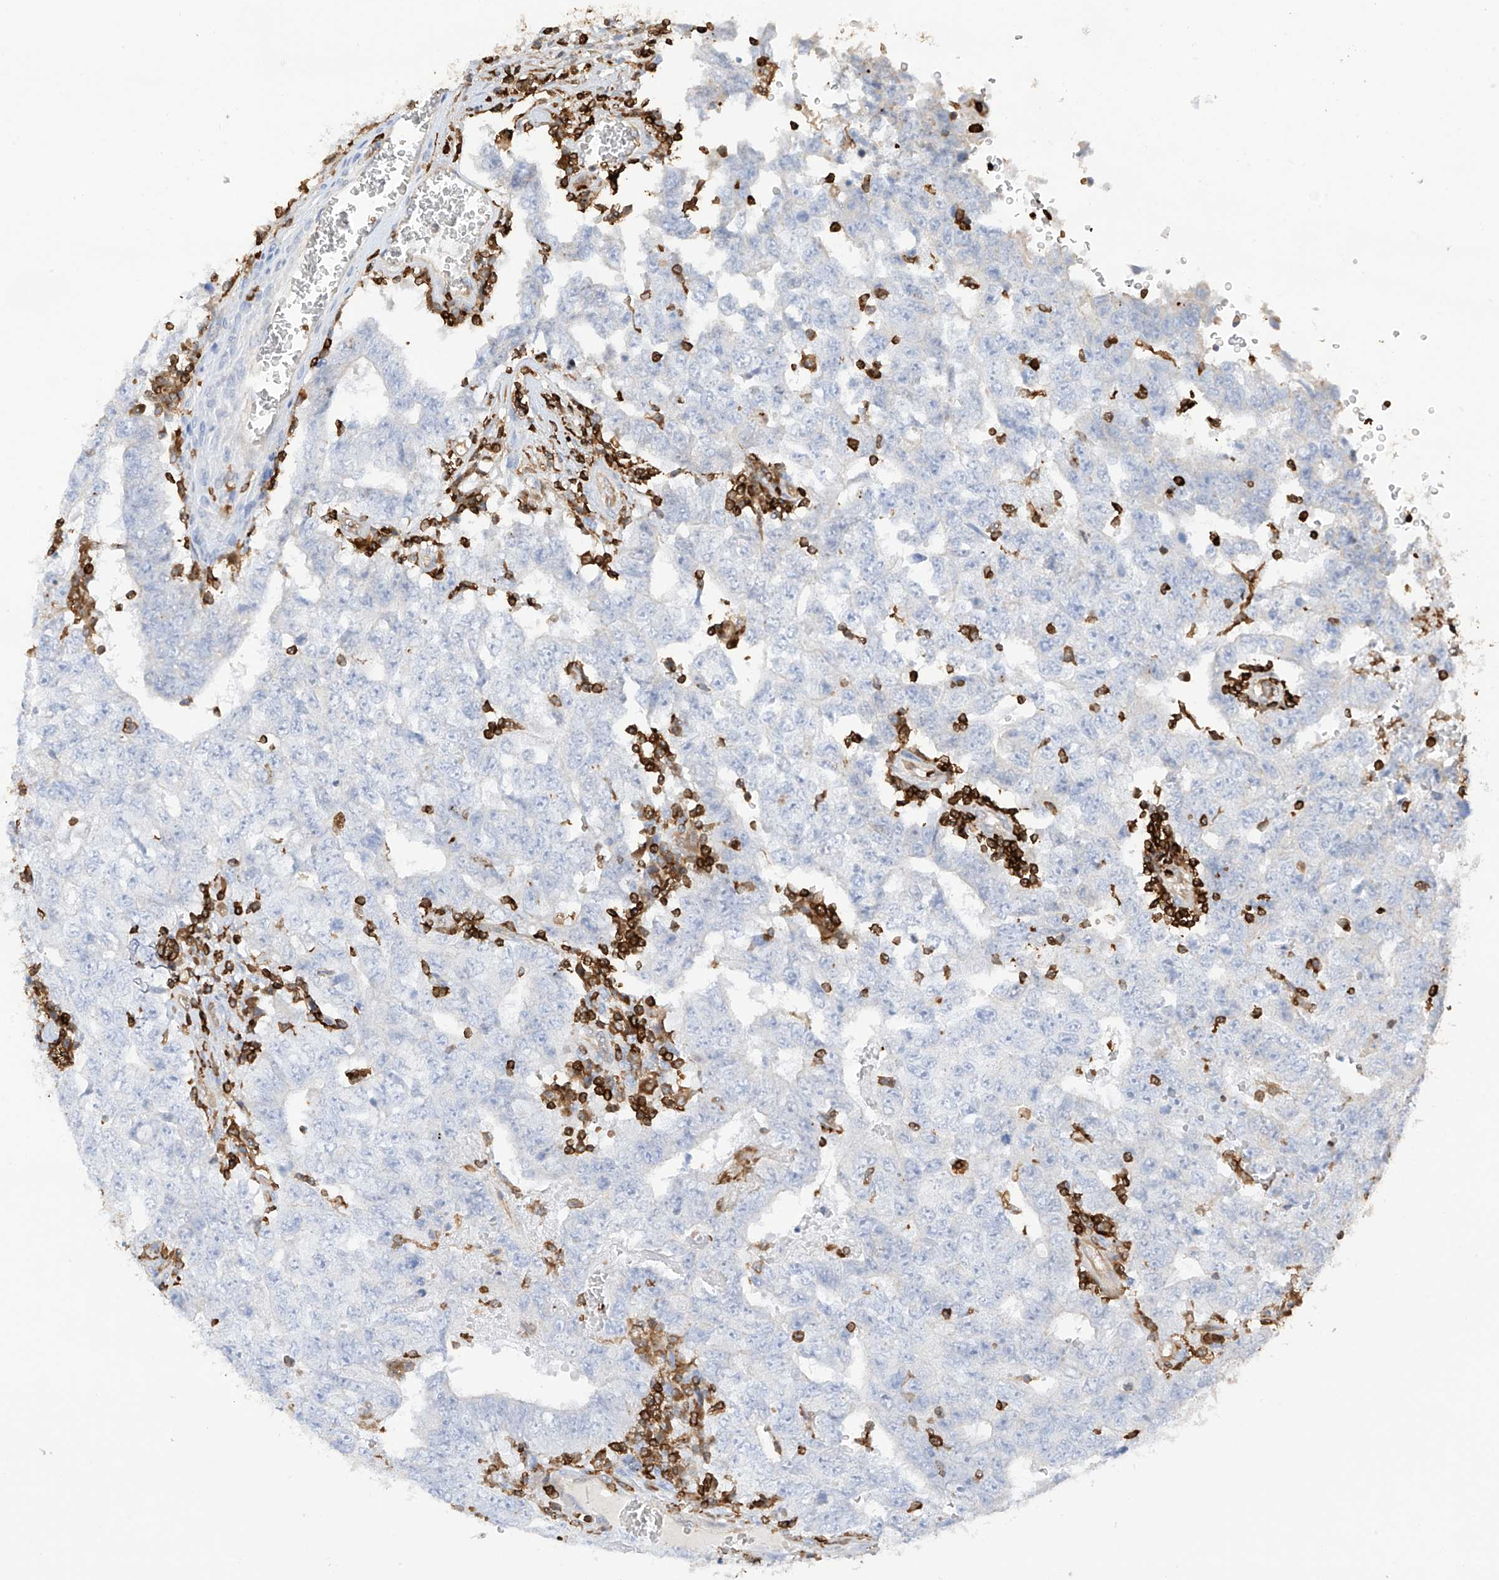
{"staining": {"intensity": "negative", "quantity": "none", "location": "none"}, "tissue": "testis cancer", "cell_type": "Tumor cells", "image_type": "cancer", "snomed": [{"axis": "morphology", "description": "Carcinoma, Embryonal, NOS"}, {"axis": "topography", "description": "Testis"}], "caption": "Immunohistochemistry (IHC) of testis cancer (embryonal carcinoma) shows no expression in tumor cells.", "gene": "ARHGAP25", "patient": {"sex": "male", "age": 26}}